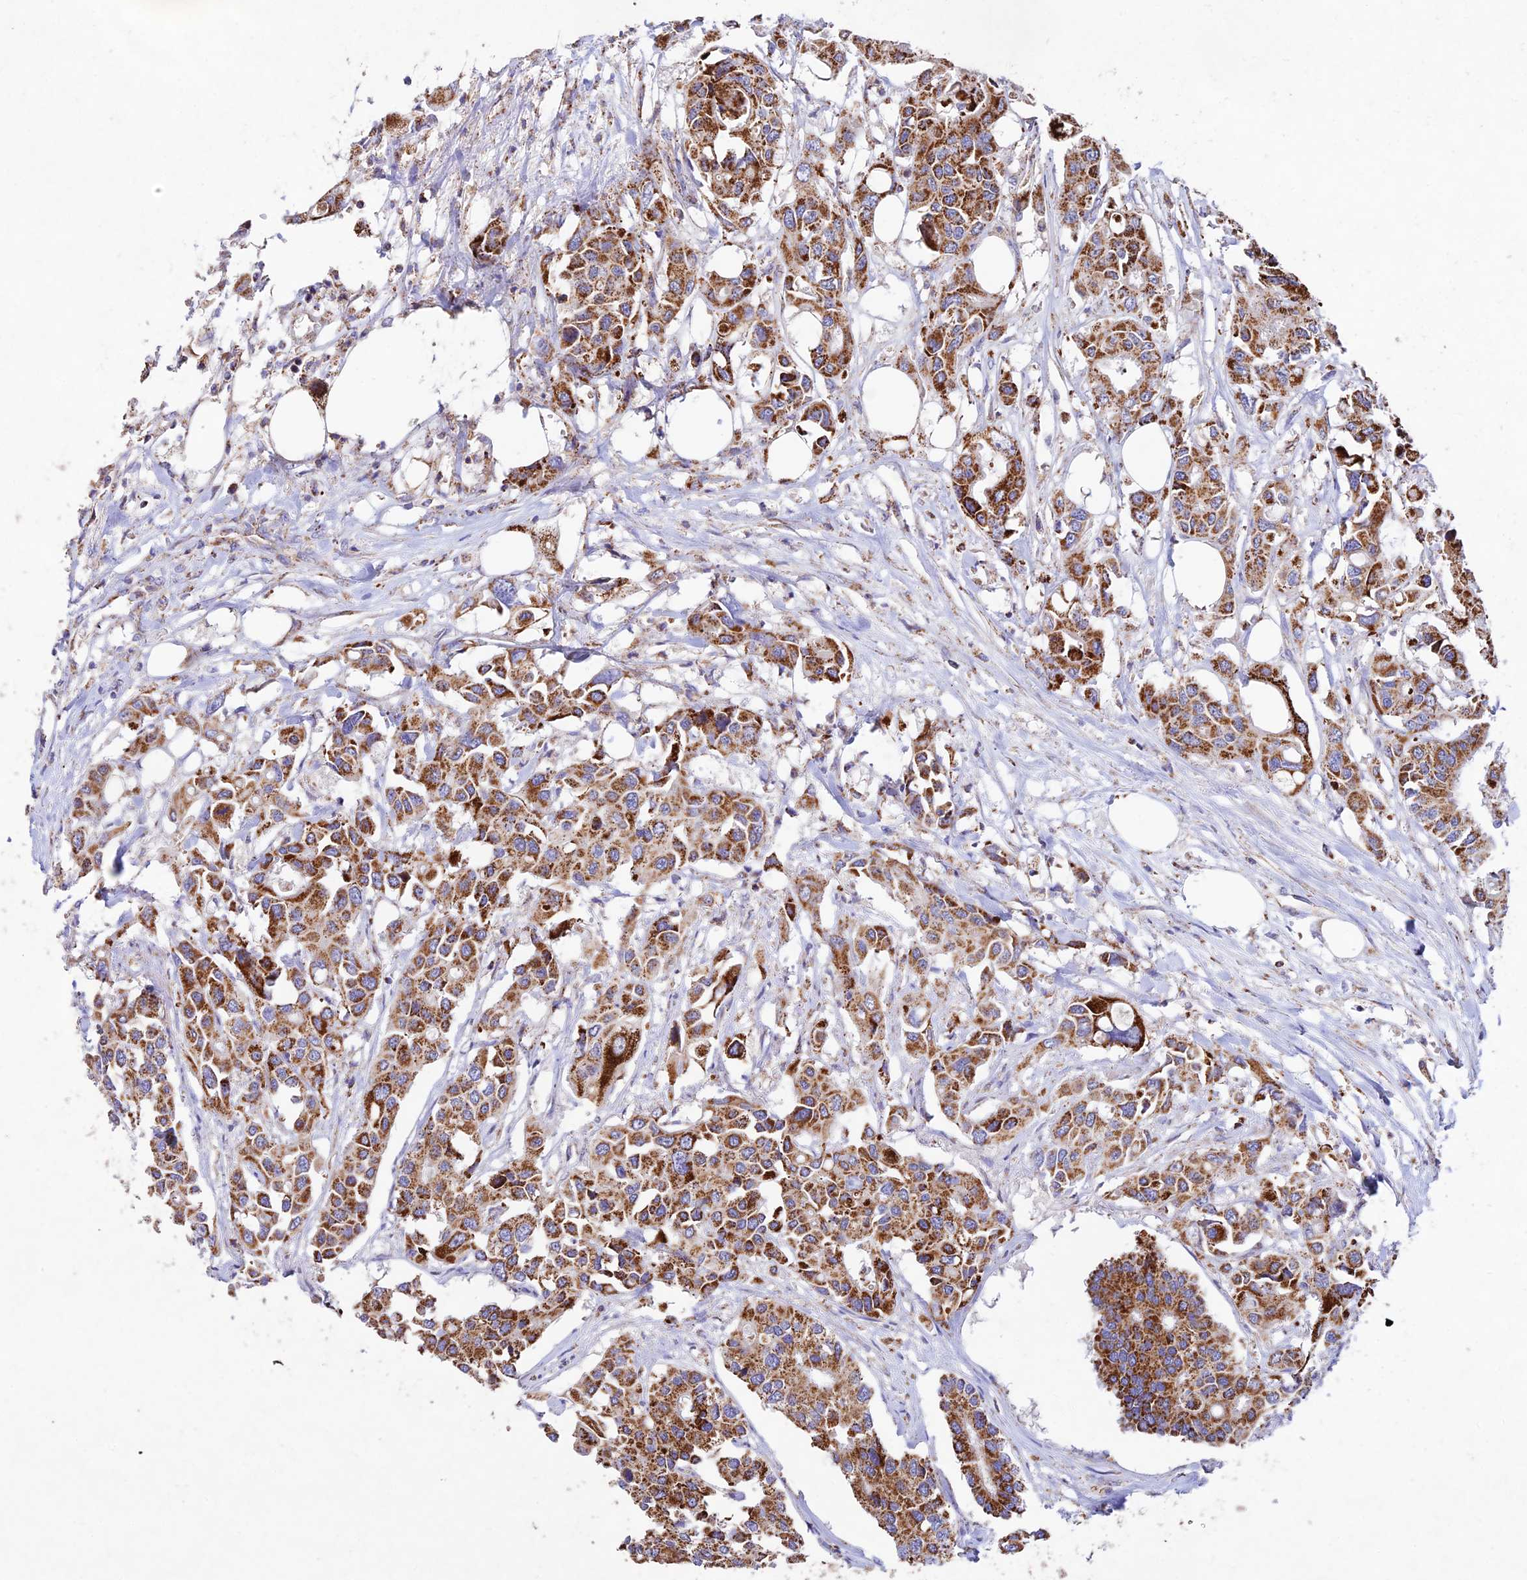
{"staining": {"intensity": "strong", "quantity": ">75%", "location": "cytoplasmic/membranous"}, "tissue": "colorectal cancer", "cell_type": "Tumor cells", "image_type": "cancer", "snomed": [{"axis": "morphology", "description": "Adenocarcinoma, NOS"}, {"axis": "topography", "description": "Colon"}], "caption": "Colorectal adenocarcinoma stained with a brown dye reveals strong cytoplasmic/membranous positive positivity in approximately >75% of tumor cells.", "gene": "KHDC3L", "patient": {"sex": "male", "age": 77}}